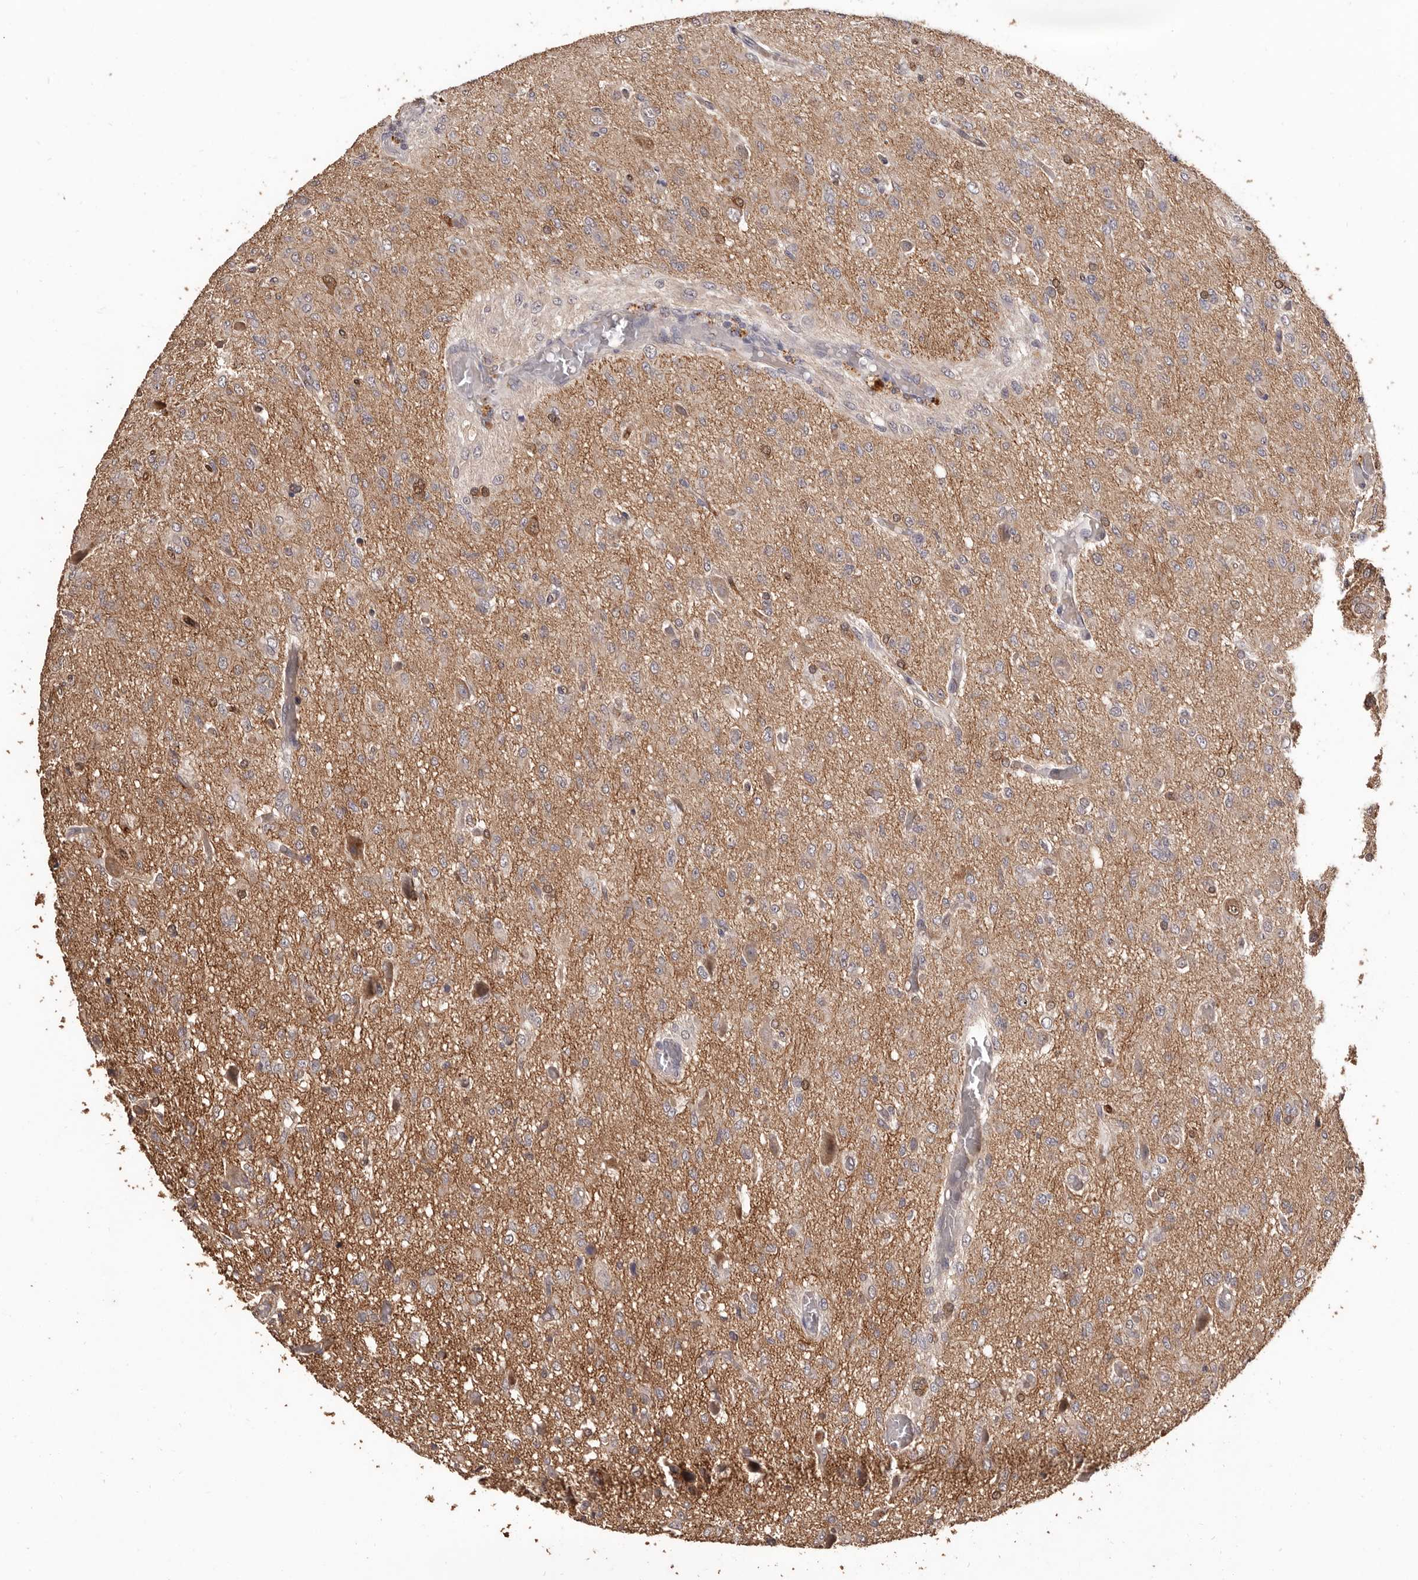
{"staining": {"intensity": "moderate", "quantity": "<25%", "location": "cytoplasmic/membranous,nuclear"}, "tissue": "glioma", "cell_type": "Tumor cells", "image_type": "cancer", "snomed": [{"axis": "morphology", "description": "Glioma, malignant, High grade"}, {"axis": "topography", "description": "Brain"}], "caption": "Approximately <25% of tumor cells in human glioma demonstrate moderate cytoplasmic/membranous and nuclear protein staining as visualized by brown immunohistochemical staining.", "gene": "INAVA", "patient": {"sex": "female", "age": 59}}